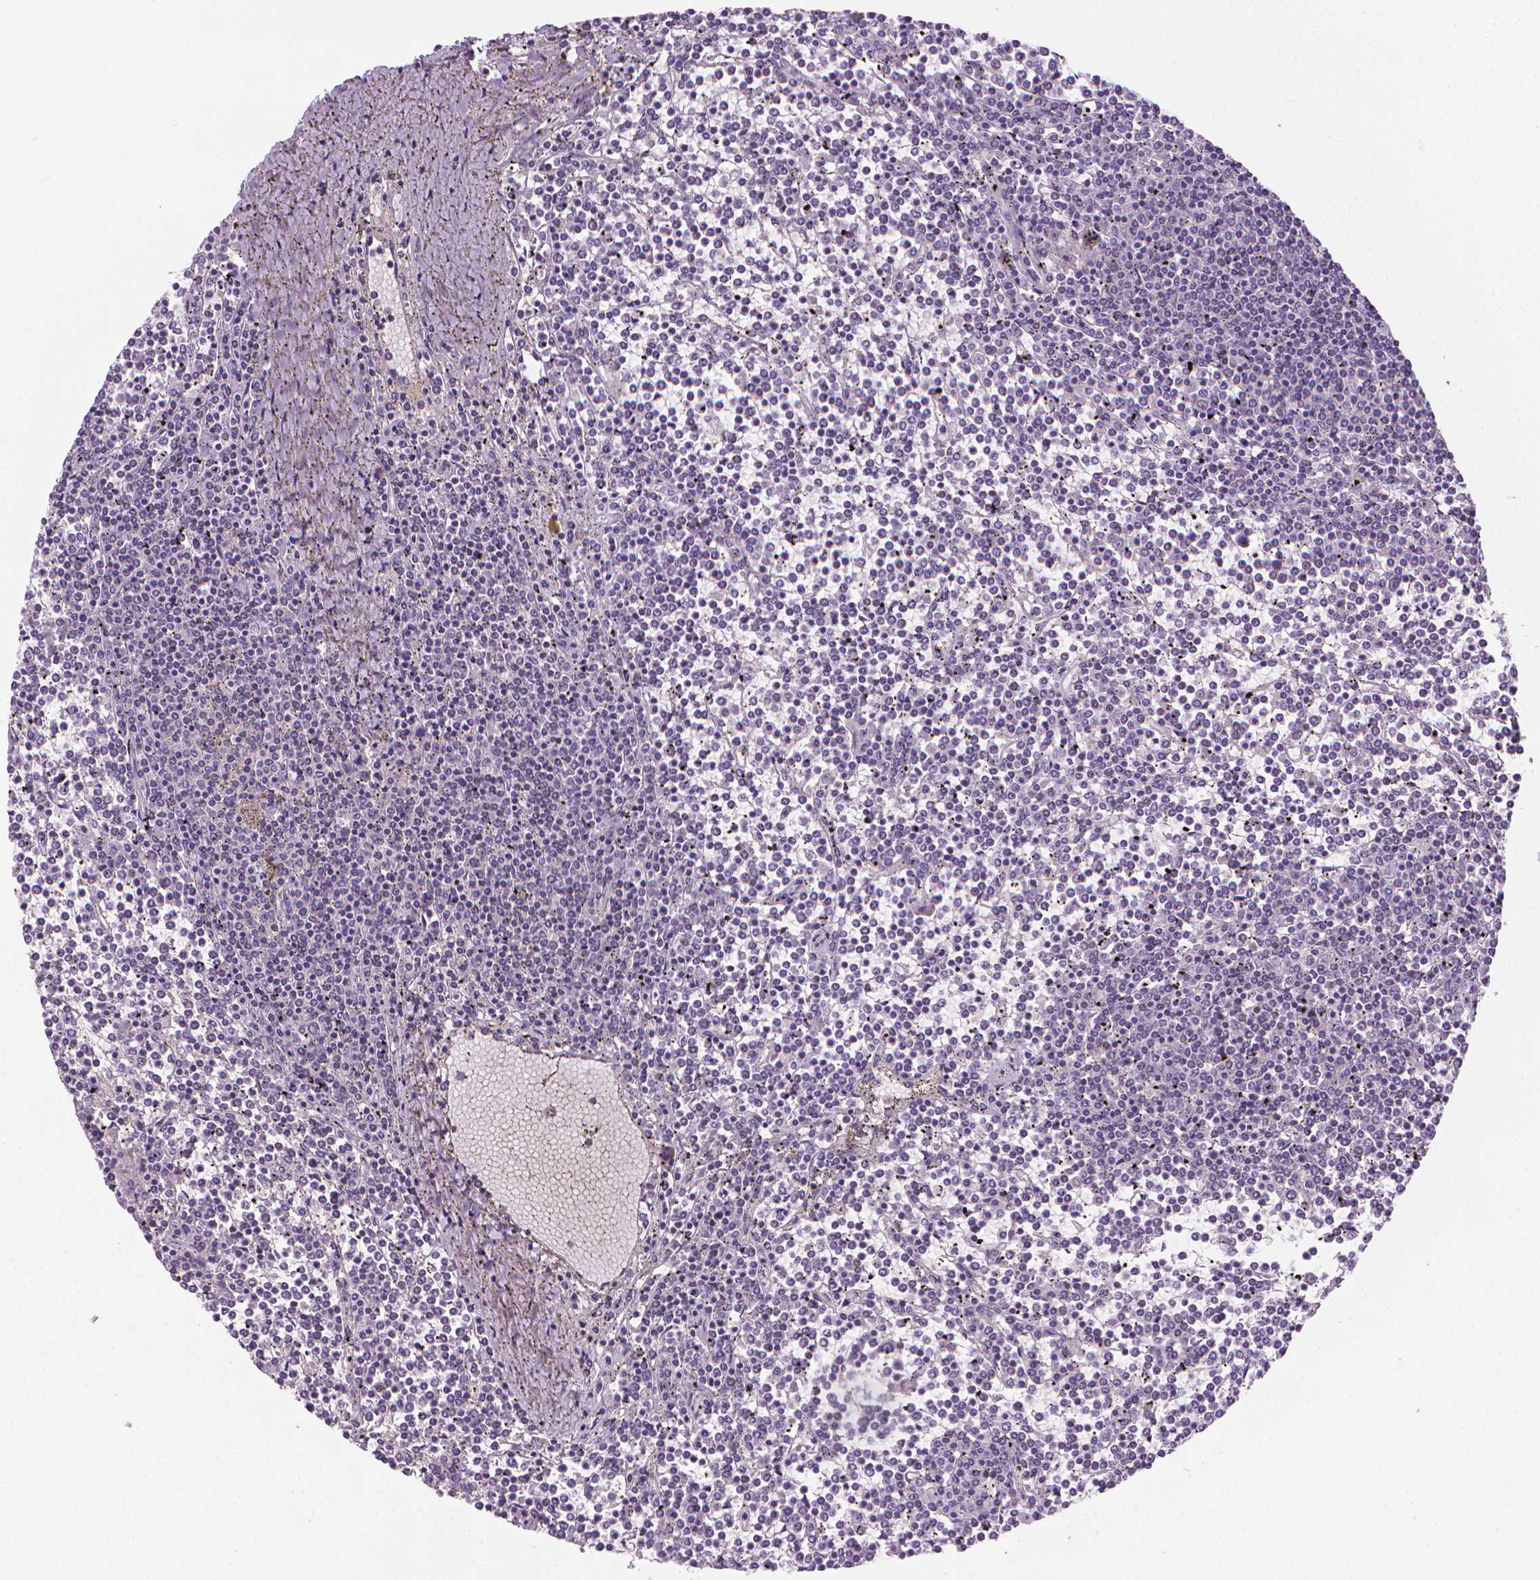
{"staining": {"intensity": "negative", "quantity": "none", "location": "none"}, "tissue": "lymphoma", "cell_type": "Tumor cells", "image_type": "cancer", "snomed": [{"axis": "morphology", "description": "Malignant lymphoma, non-Hodgkin's type, Low grade"}, {"axis": "topography", "description": "Spleen"}], "caption": "IHC micrograph of human lymphoma stained for a protein (brown), which reveals no expression in tumor cells. (IHC, brightfield microscopy, high magnification).", "gene": "NCAN", "patient": {"sex": "female", "age": 19}}